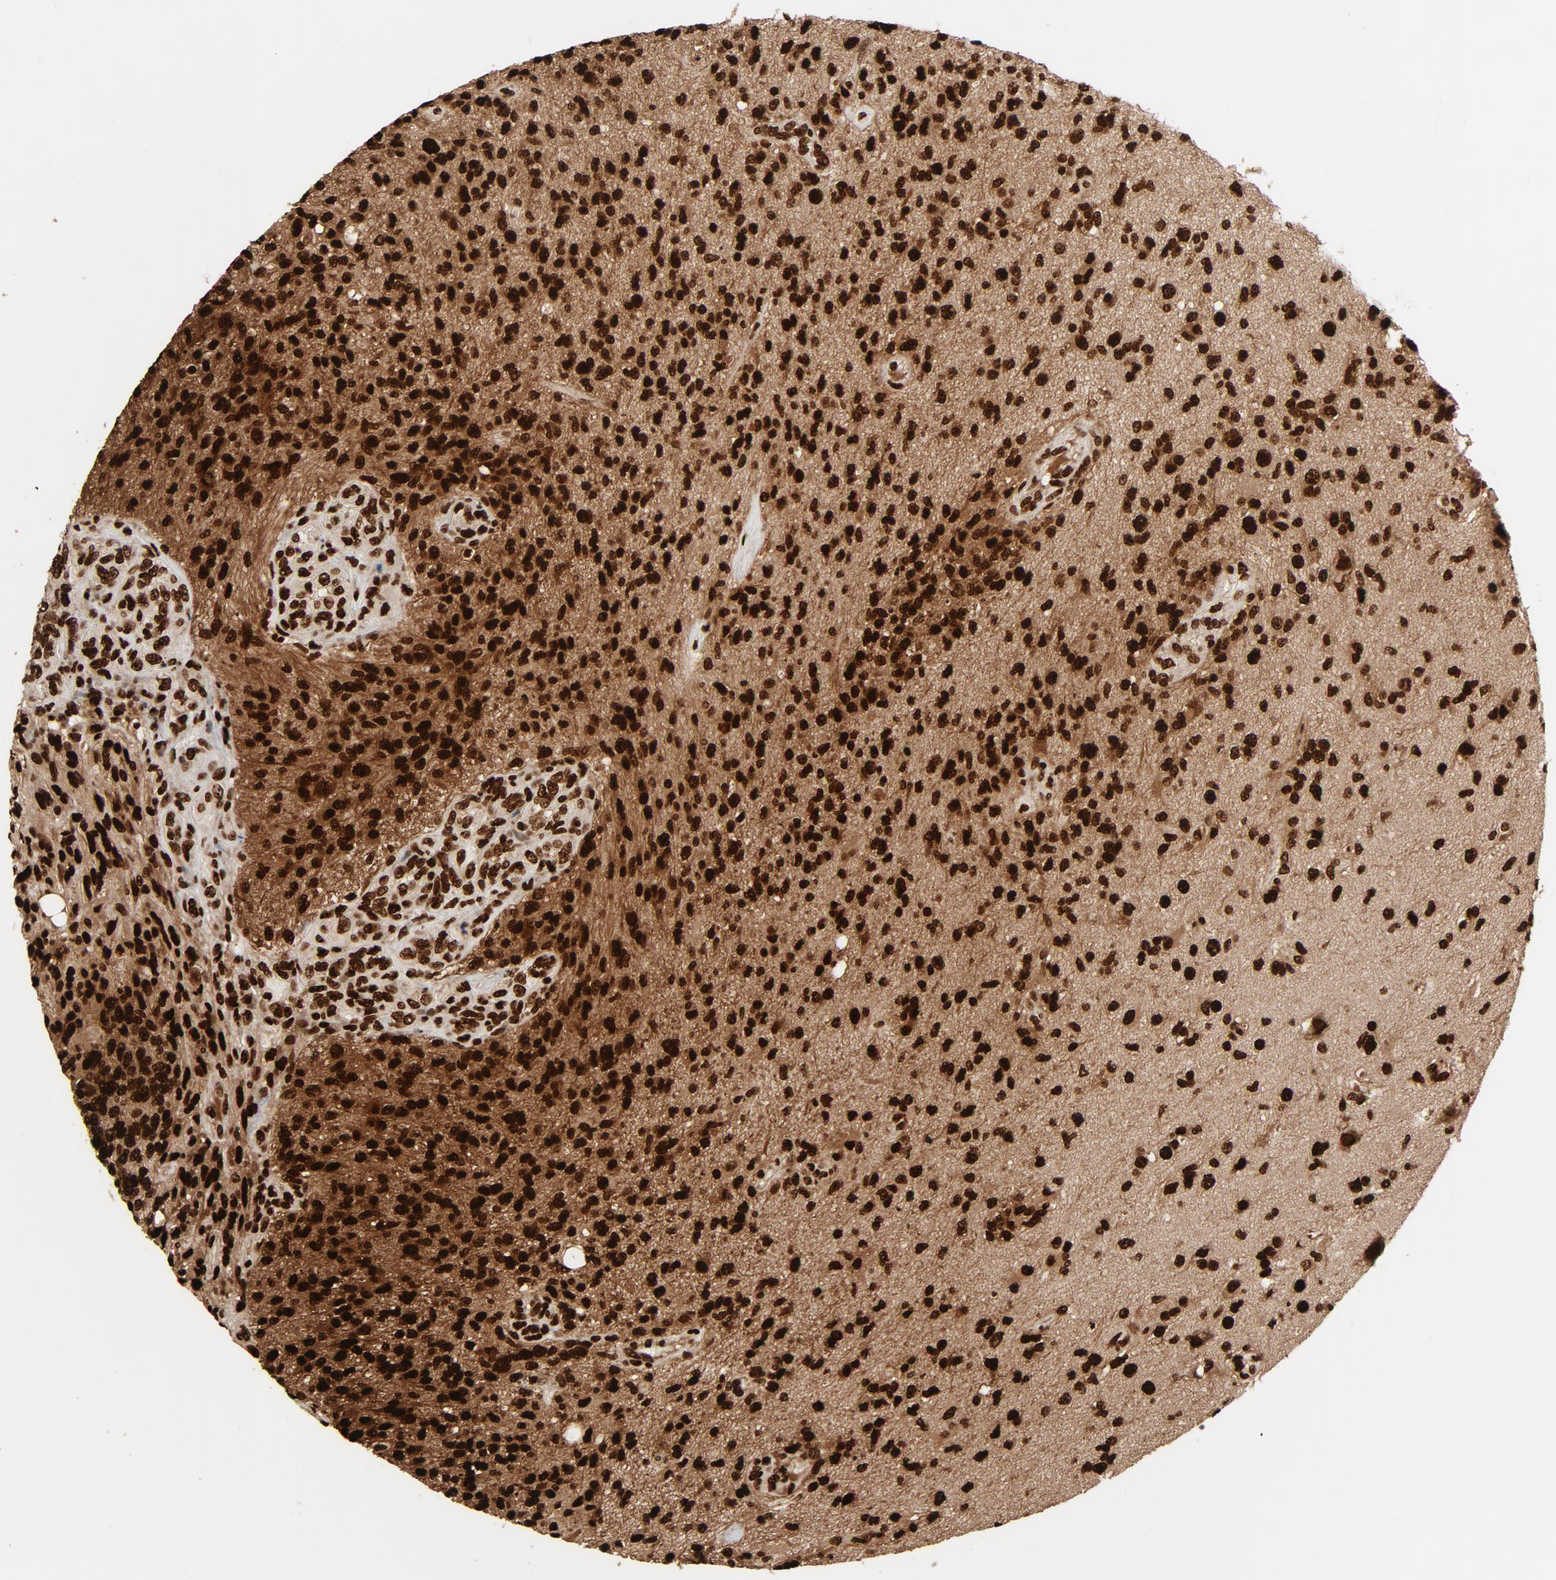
{"staining": {"intensity": "strong", "quantity": ">75%", "location": "nuclear"}, "tissue": "glioma", "cell_type": "Tumor cells", "image_type": "cancer", "snomed": [{"axis": "morphology", "description": "Normal tissue, NOS"}, {"axis": "morphology", "description": "Glioma, malignant, High grade"}, {"axis": "topography", "description": "Cerebral cortex"}], "caption": "Tumor cells show strong nuclear expression in approximately >75% of cells in glioma.", "gene": "TP53BP1", "patient": {"sex": "male", "age": 75}}